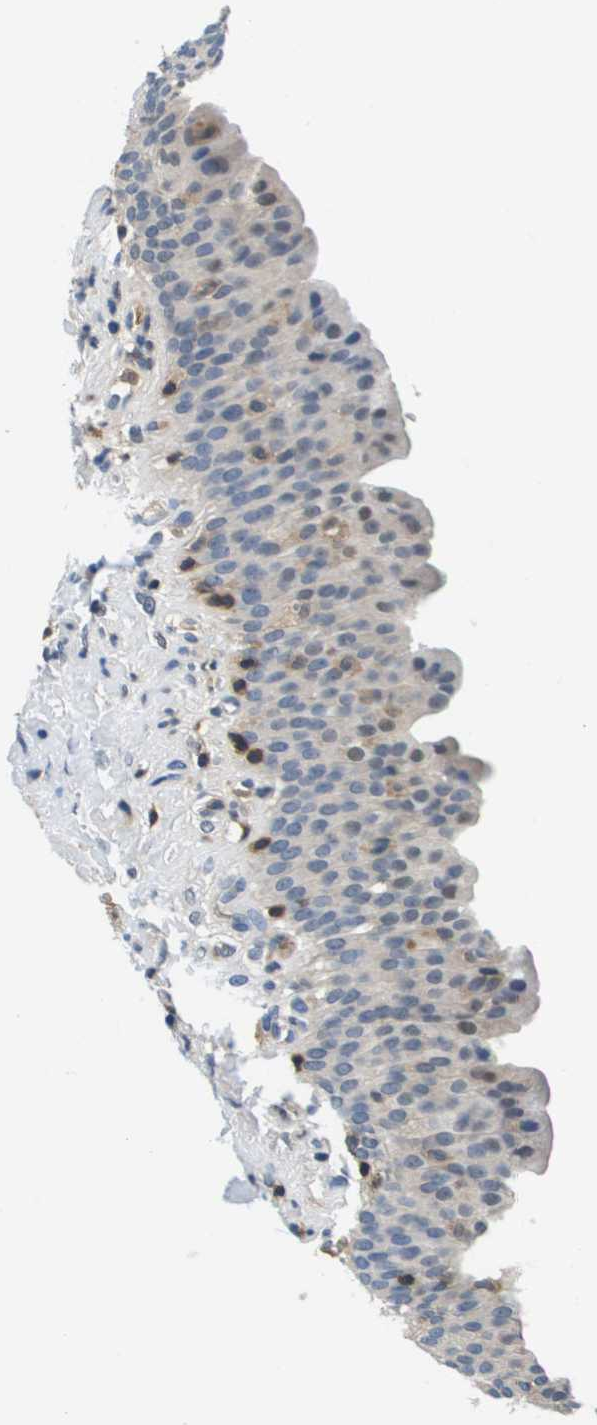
{"staining": {"intensity": "negative", "quantity": "none", "location": "none"}, "tissue": "urinary bladder", "cell_type": "Urothelial cells", "image_type": "normal", "snomed": [{"axis": "morphology", "description": "Normal tissue, NOS"}, {"axis": "topography", "description": "Urinary bladder"}], "caption": "Immunohistochemistry image of normal urinary bladder stained for a protein (brown), which reveals no staining in urothelial cells.", "gene": "KCNQ5", "patient": {"sex": "female", "age": 79}}